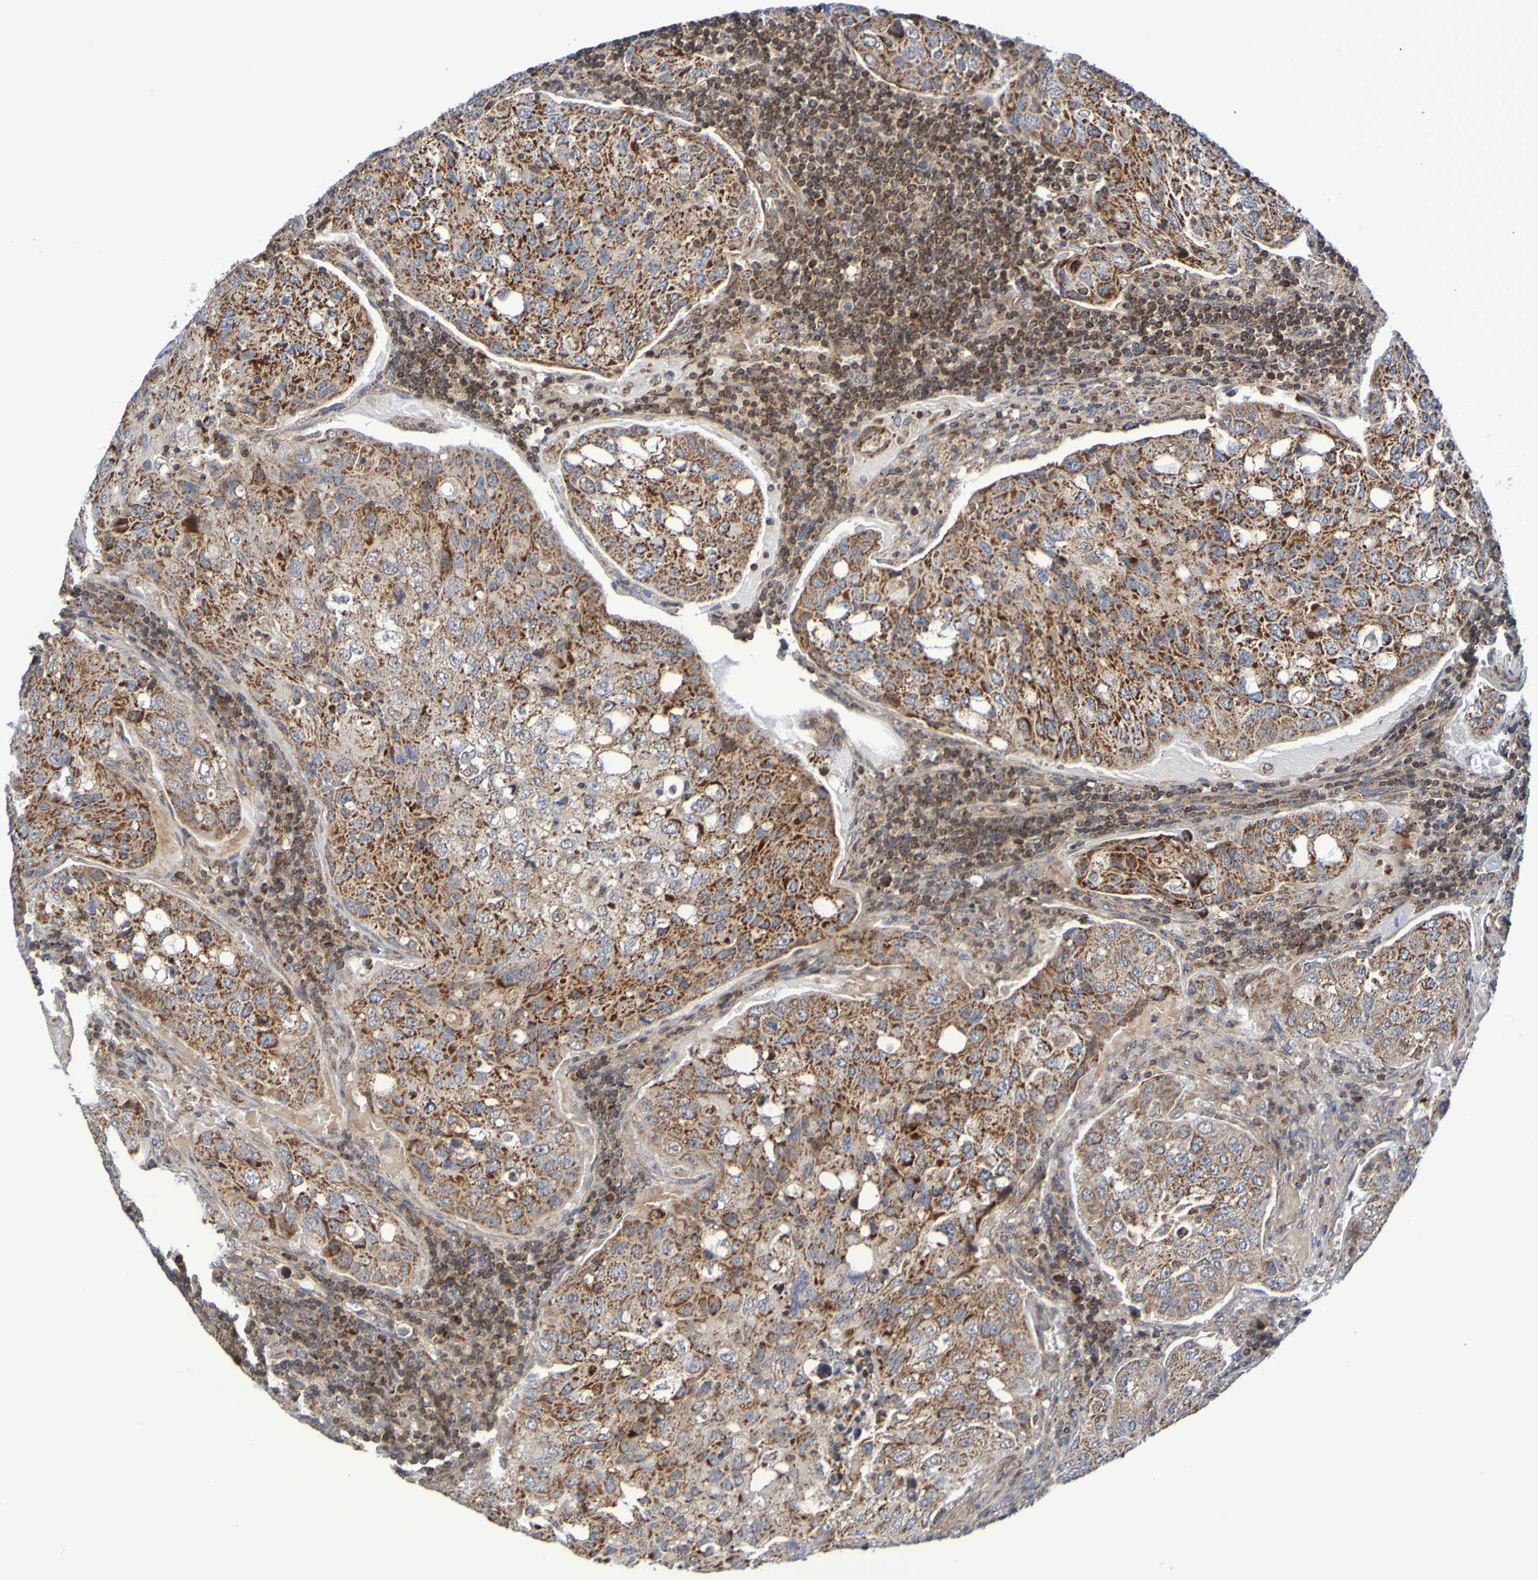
{"staining": {"intensity": "strong", "quantity": ">75%", "location": "cytoplasmic/membranous"}, "tissue": "urothelial cancer", "cell_type": "Tumor cells", "image_type": "cancer", "snomed": [{"axis": "morphology", "description": "Urothelial carcinoma, High grade"}, {"axis": "topography", "description": "Lymph node"}, {"axis": "topography", "description": "Urinary bladder"}], "caption": "Approximately >75% of tumor cells in human high-grade urothelial carcinoma display strong cytoplasmic/membranous protein positivity as visualized by brown immunohistochemical staining.", "gene": "CCDC51", "patient": {"sex": "male", "age": 51}}